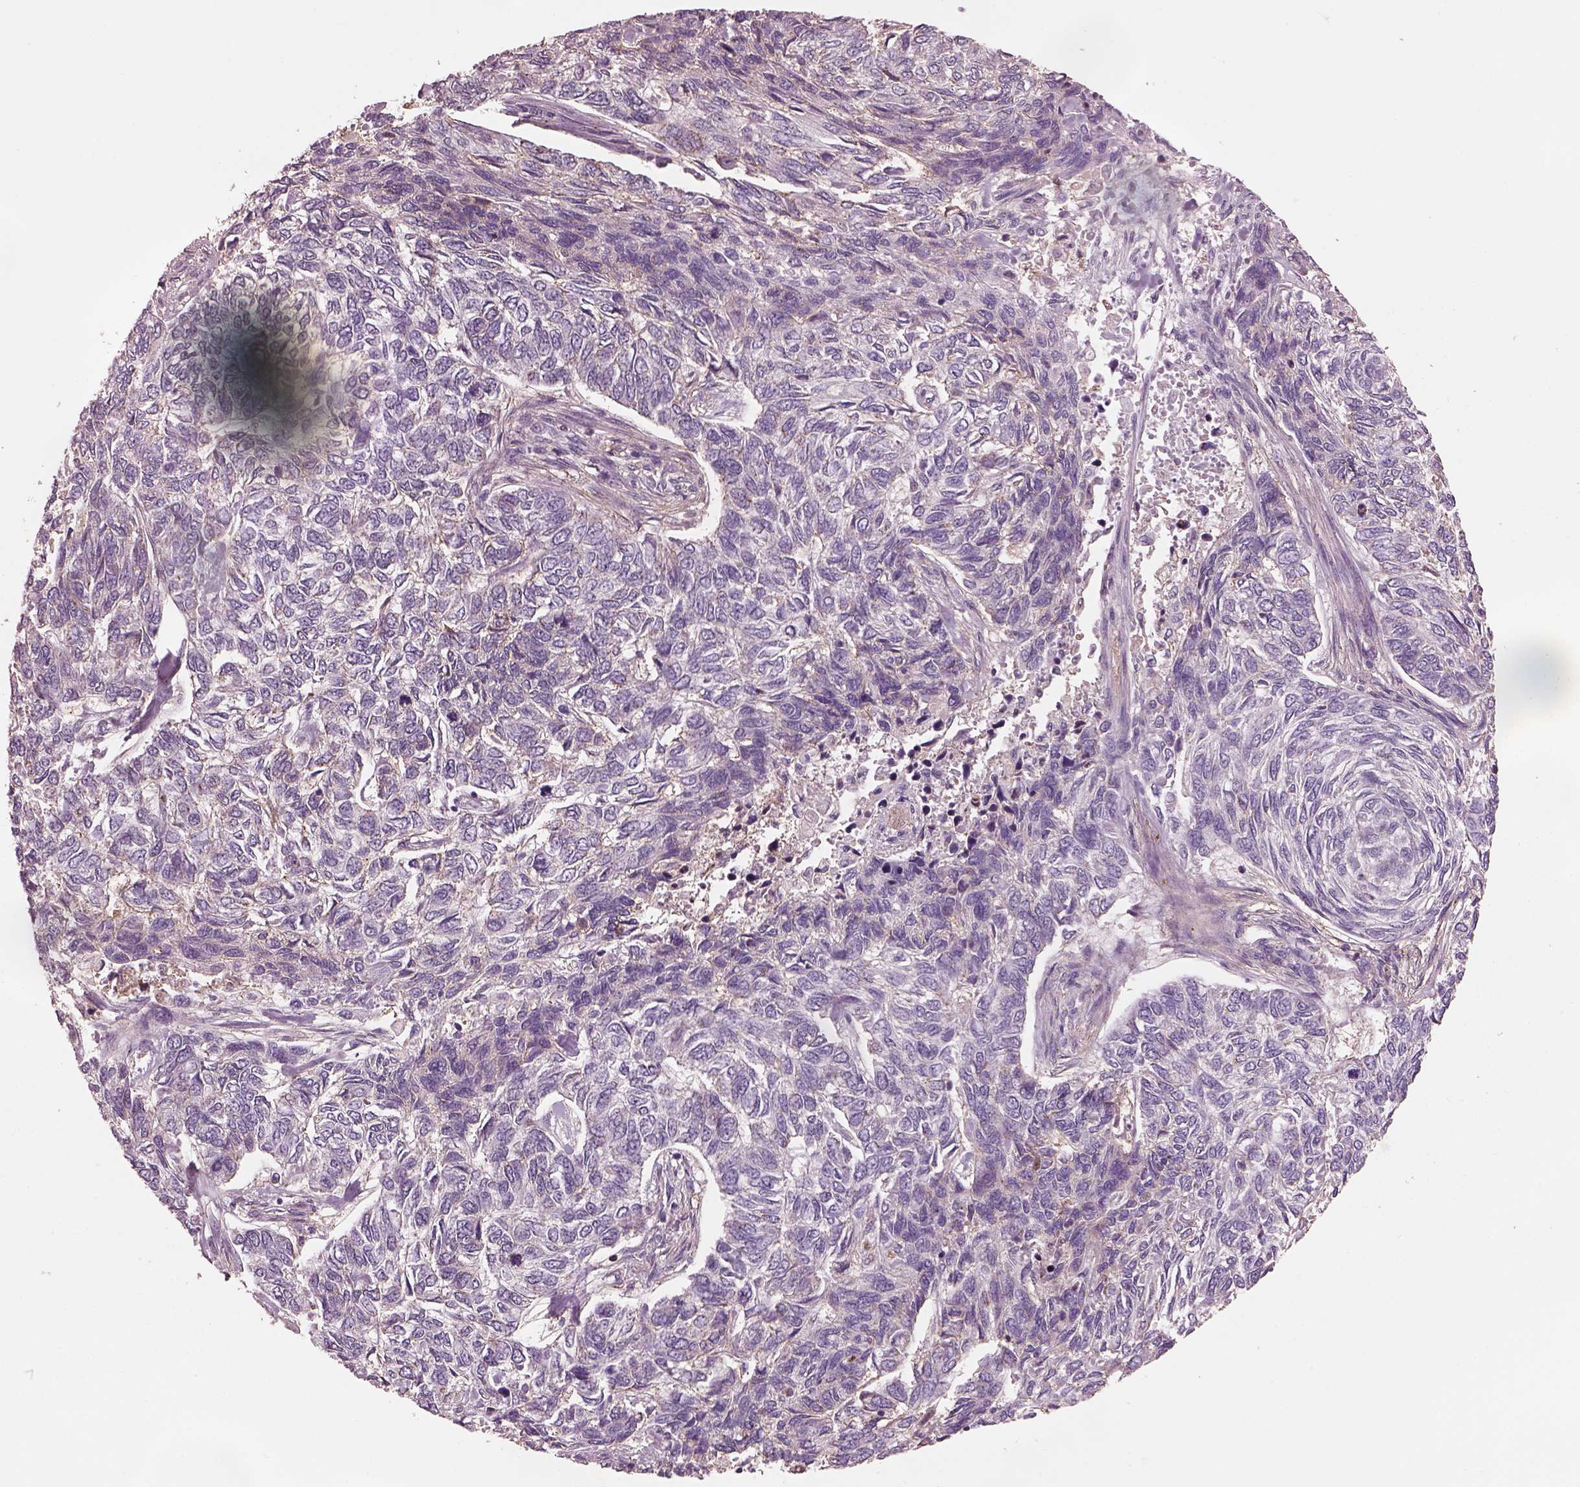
{"staining": {"intensity": "negative", "quantity": "none", "location": "none"}, "tissue": "skin cancer", "cell_type": "Tumor cells", "image_type": "cancer", "snomed": [{"axis": "morphology", "description": "Basal cell carcinoma"}, {"axis": "topography", "description": "Skin"}], "caption": "Immunohistochemistry of human skin cancer displays no staining in tumor cells. The staining was performed using DAB to visualize the protein expression in brown, while the nuclei were stained in blue with hematoxylin (Magnification: 20x).", "gene": "SRI", "patient": {"sex": "female", "age": 65}}